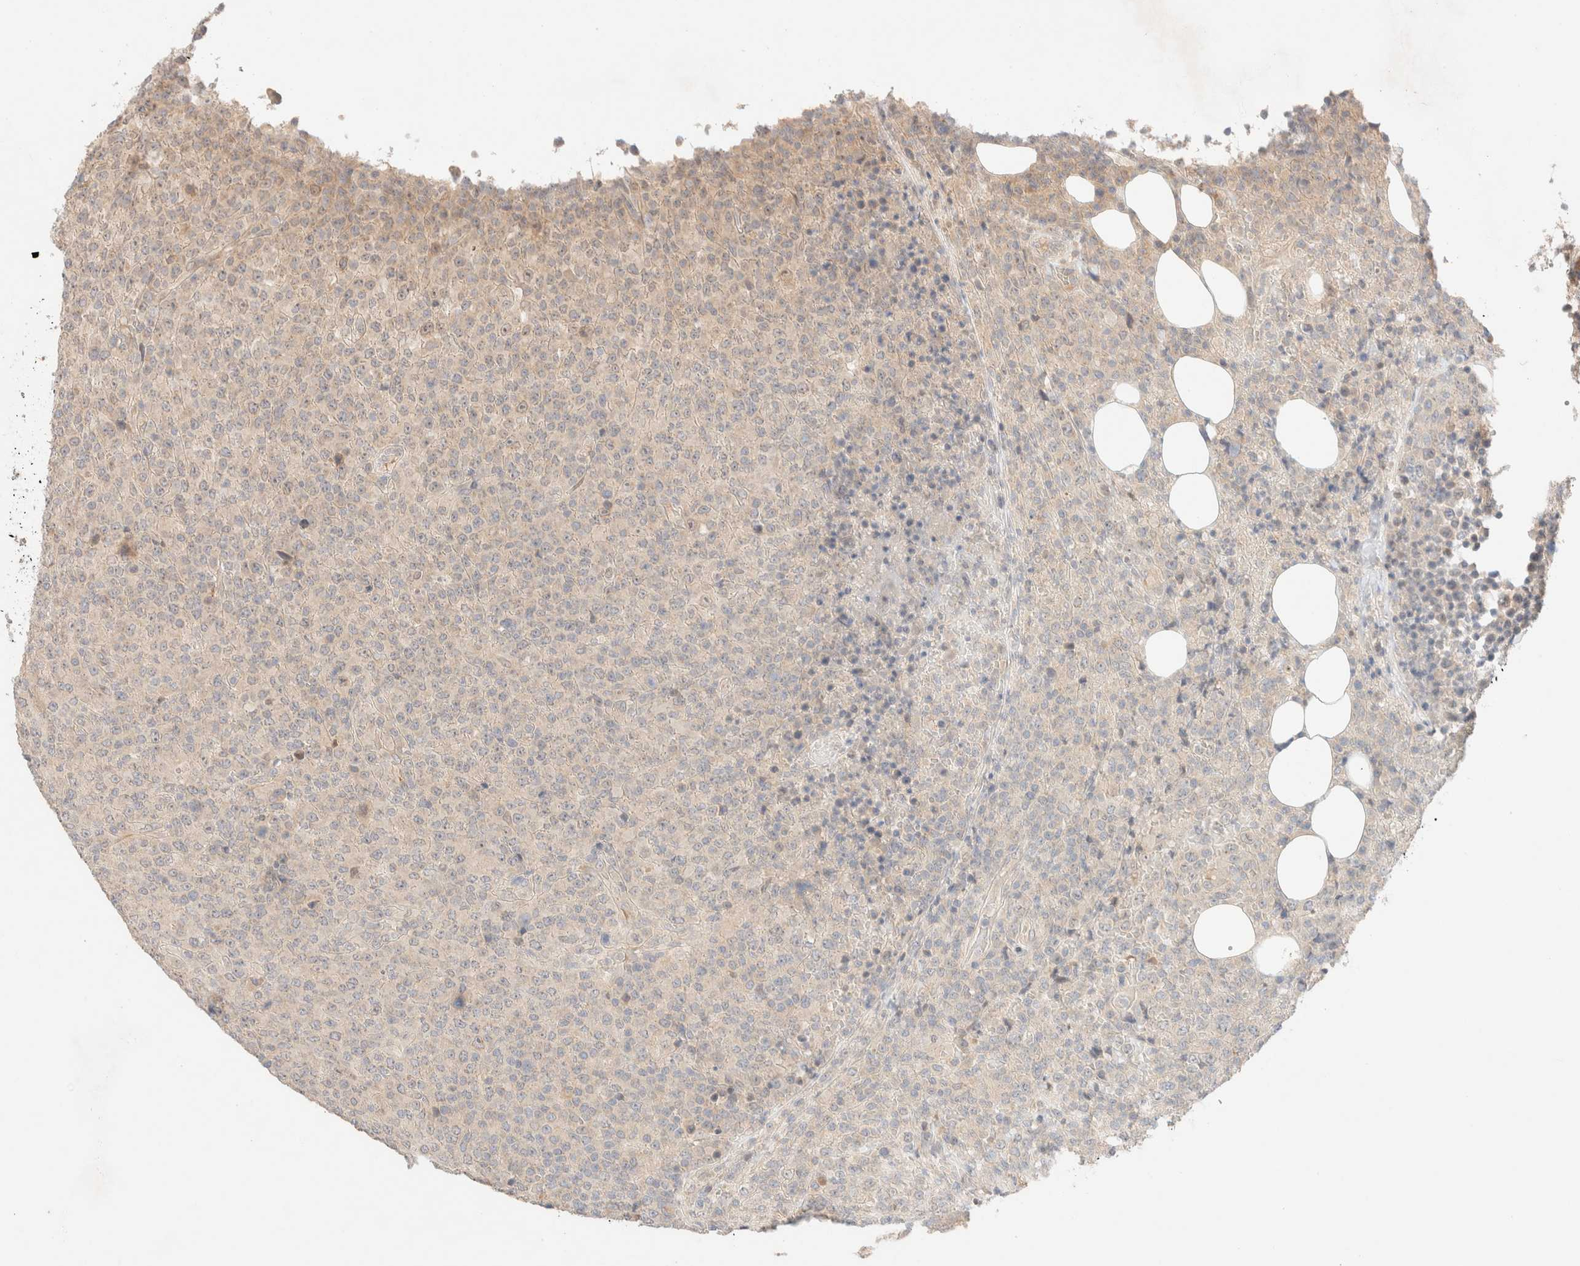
{"staining": {"intensity": "weak", "quantity": "<25%", "location": "cytoplasmic/membranous"}, "tissue": "lymphoma", "cell_type": "Tumor cells", "image_type": "cancer", "snomed": [{"axis": "morphology", "description": "Malignant lymphoma, non-Hodgkin's type, High grade"}, {"axis": "topography", "description": "Lymph node"}], "caption": "Immunohistochemistry photomicrograph of high-grade malignant lymphoma, non-Hodgkin's type stained for a protein (brown), which demonstrates no staining in tumor cells.", "gene": "SARM1", "patient": {"sex": "male", "age": 13}}